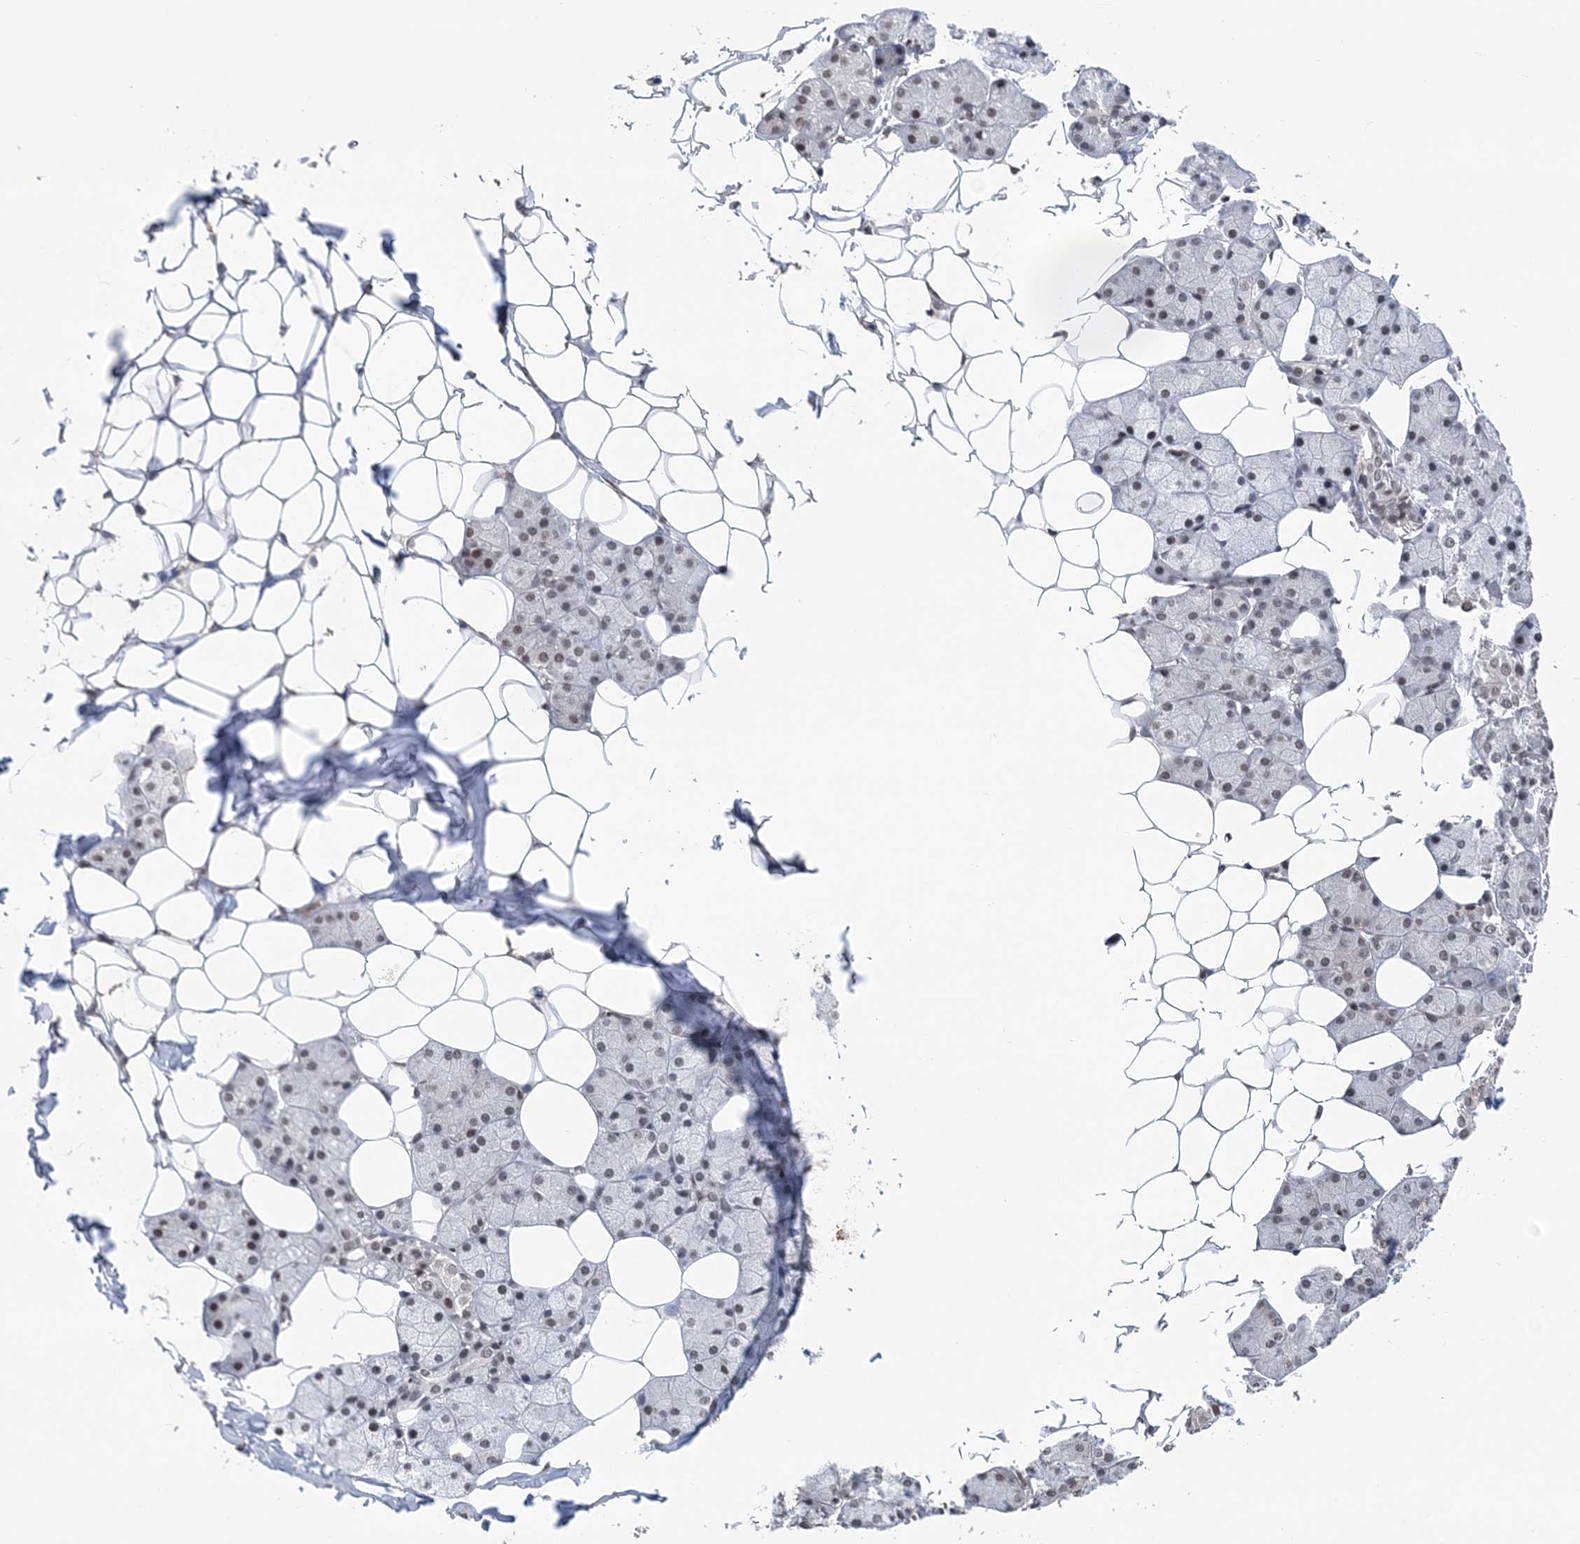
{"staining": {"intensity": "weak", "quantity": ">75%", "location": "nuclear"}, "tissue": "salivary gland", "cell_type": "Glandular cells", "image_type": "normal", "snomed": [{"axis": "morphology", "description": "Normal tissue, NOS"}, {"axis": "topography", "description": "Salivary gland"}], "caption": "A brown stain shows weak nuclear staining of a protein in glandular cells of unremarkable human salivary gland.", "gene": "CCDC152", "patient": {"sex": "female", "age": 33}}